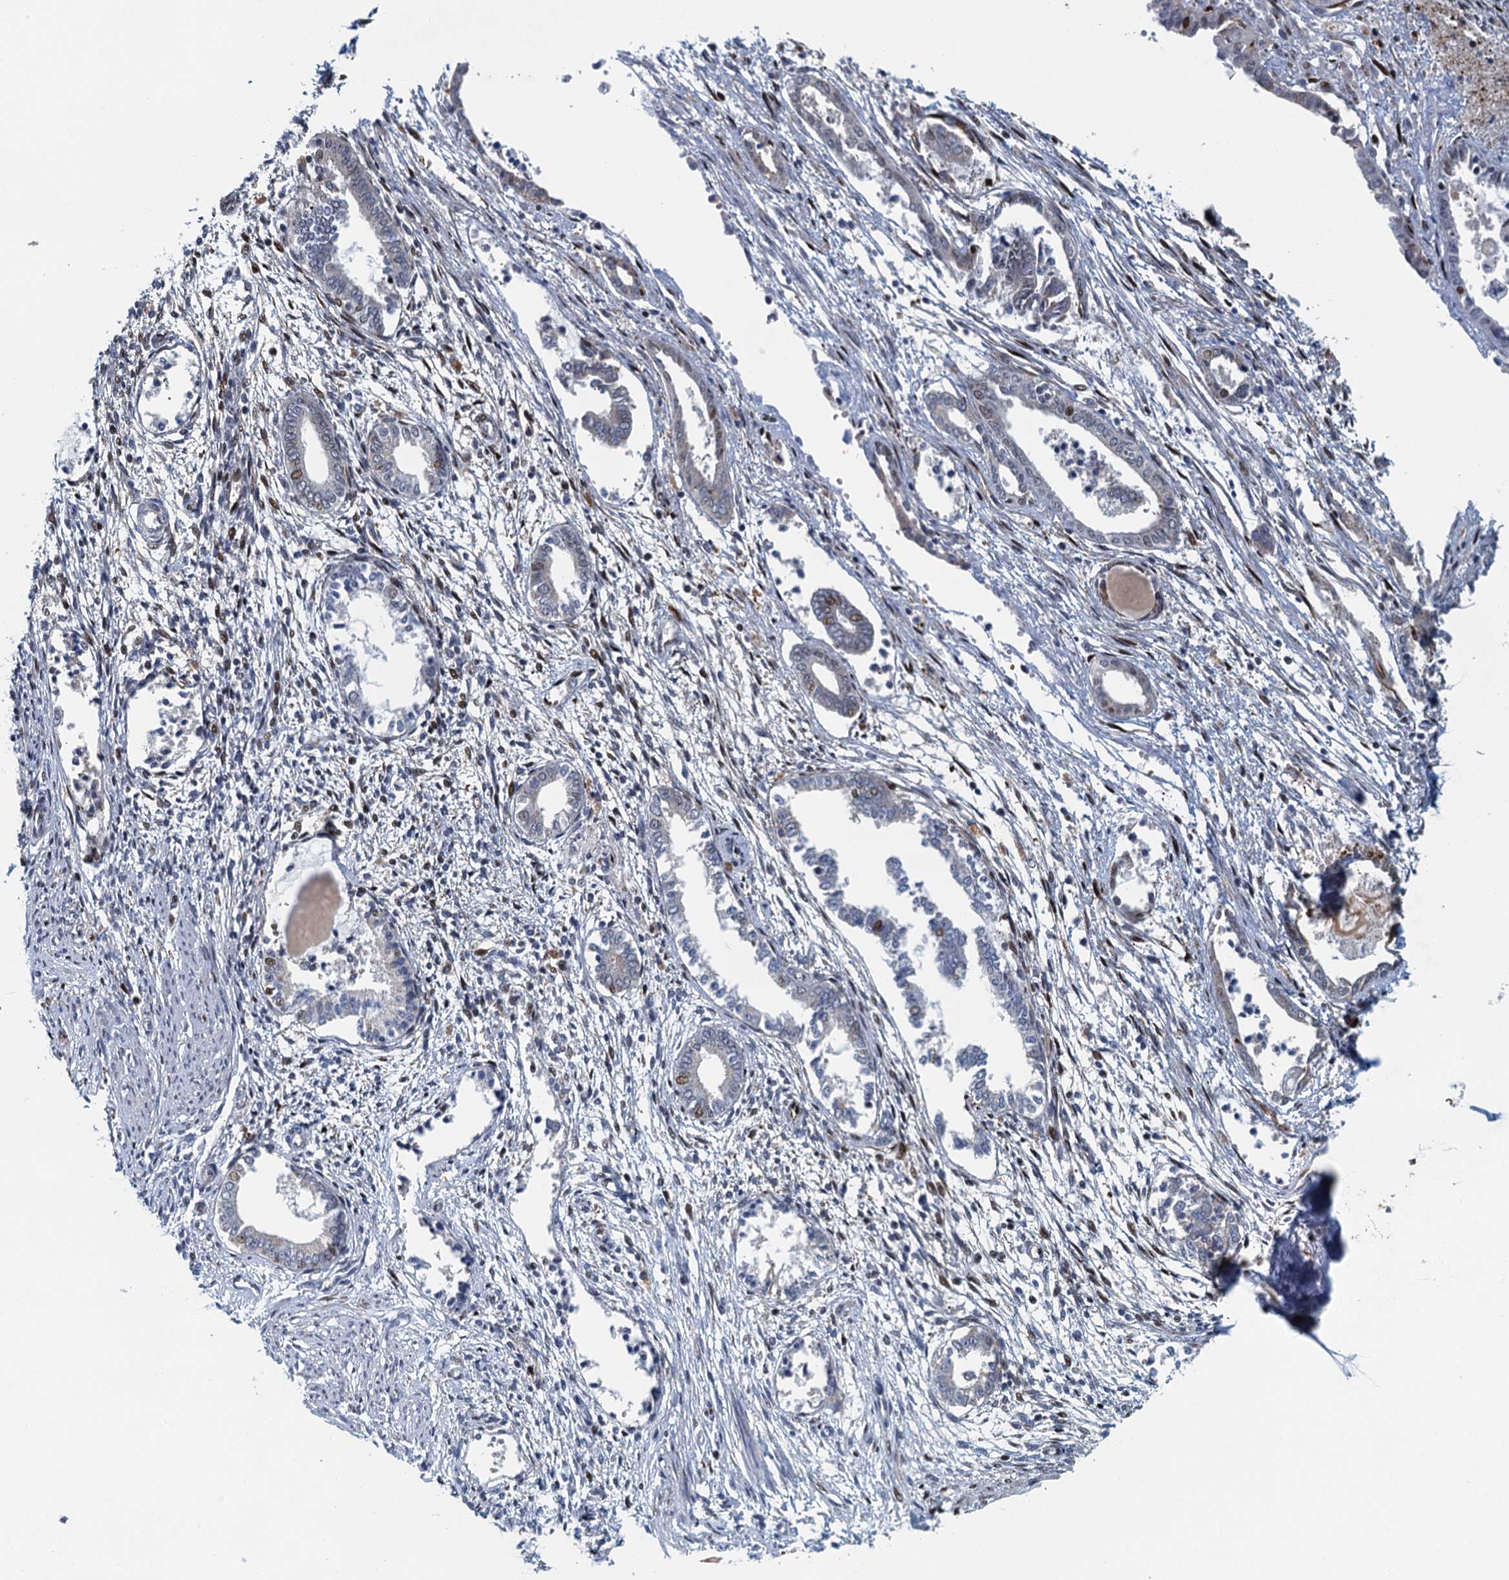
{"staining": {"intensity": "weak", "quantity": "<25%", "location": "nuclear"}, "tissue": "endometrium", "cell_type": "Cells in endometrial stroma", "image_type": "normal", "snomed": [{"axis": "morphology", "description": "Normal tissue, NOS"}, {"axis": "topography", "description": "Endometrium"}], "caption": "Immunohistochemistry (IHC) of unremarkable human endometrium shows no expression in cells in endometrial stroma.", "gene": "ANKRD13D", "patient": {"sex": "female", "age": 56}}